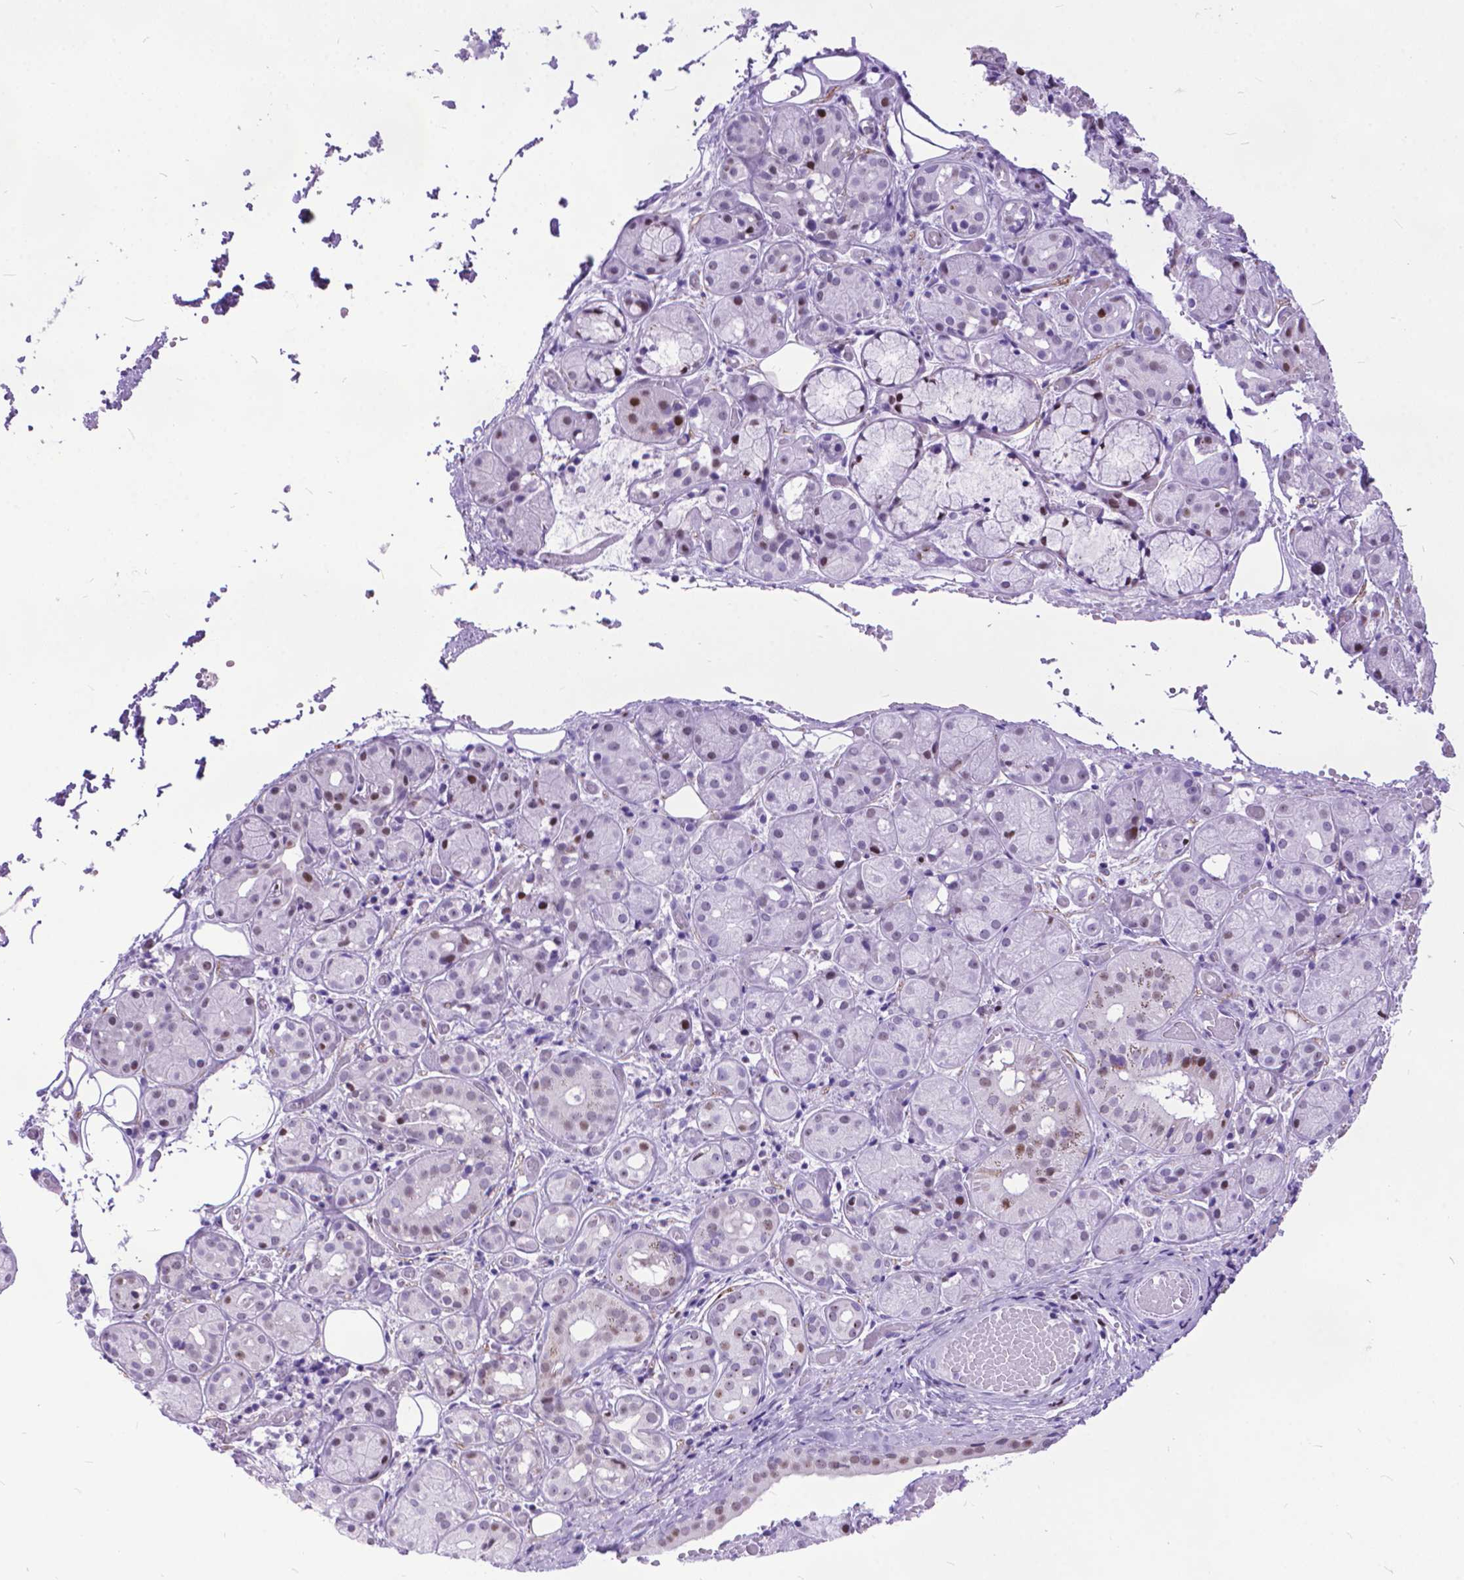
{"staining": {"intensity": "moderate", "quantity": "25%-75%", "location": "nuclear"}, "tissue": "salivary gland", "cell_type": "Glandular cells", "image_type": "normal", "snomed": [{"axis": "morphology", "description": "Normal tissue, NOS"}, {"axis": "topography", "description": "Salivary gland"}, {"axis": "topography", "description": "Peripheral nerve tissue"}], "caption": "IHC of normal salivary gland reveals medium levels of moderate nuclear staining in about 25%-75% of glandular cells.", "gene": "POLE4", "patient": {"sex": "male", "age": 71}}